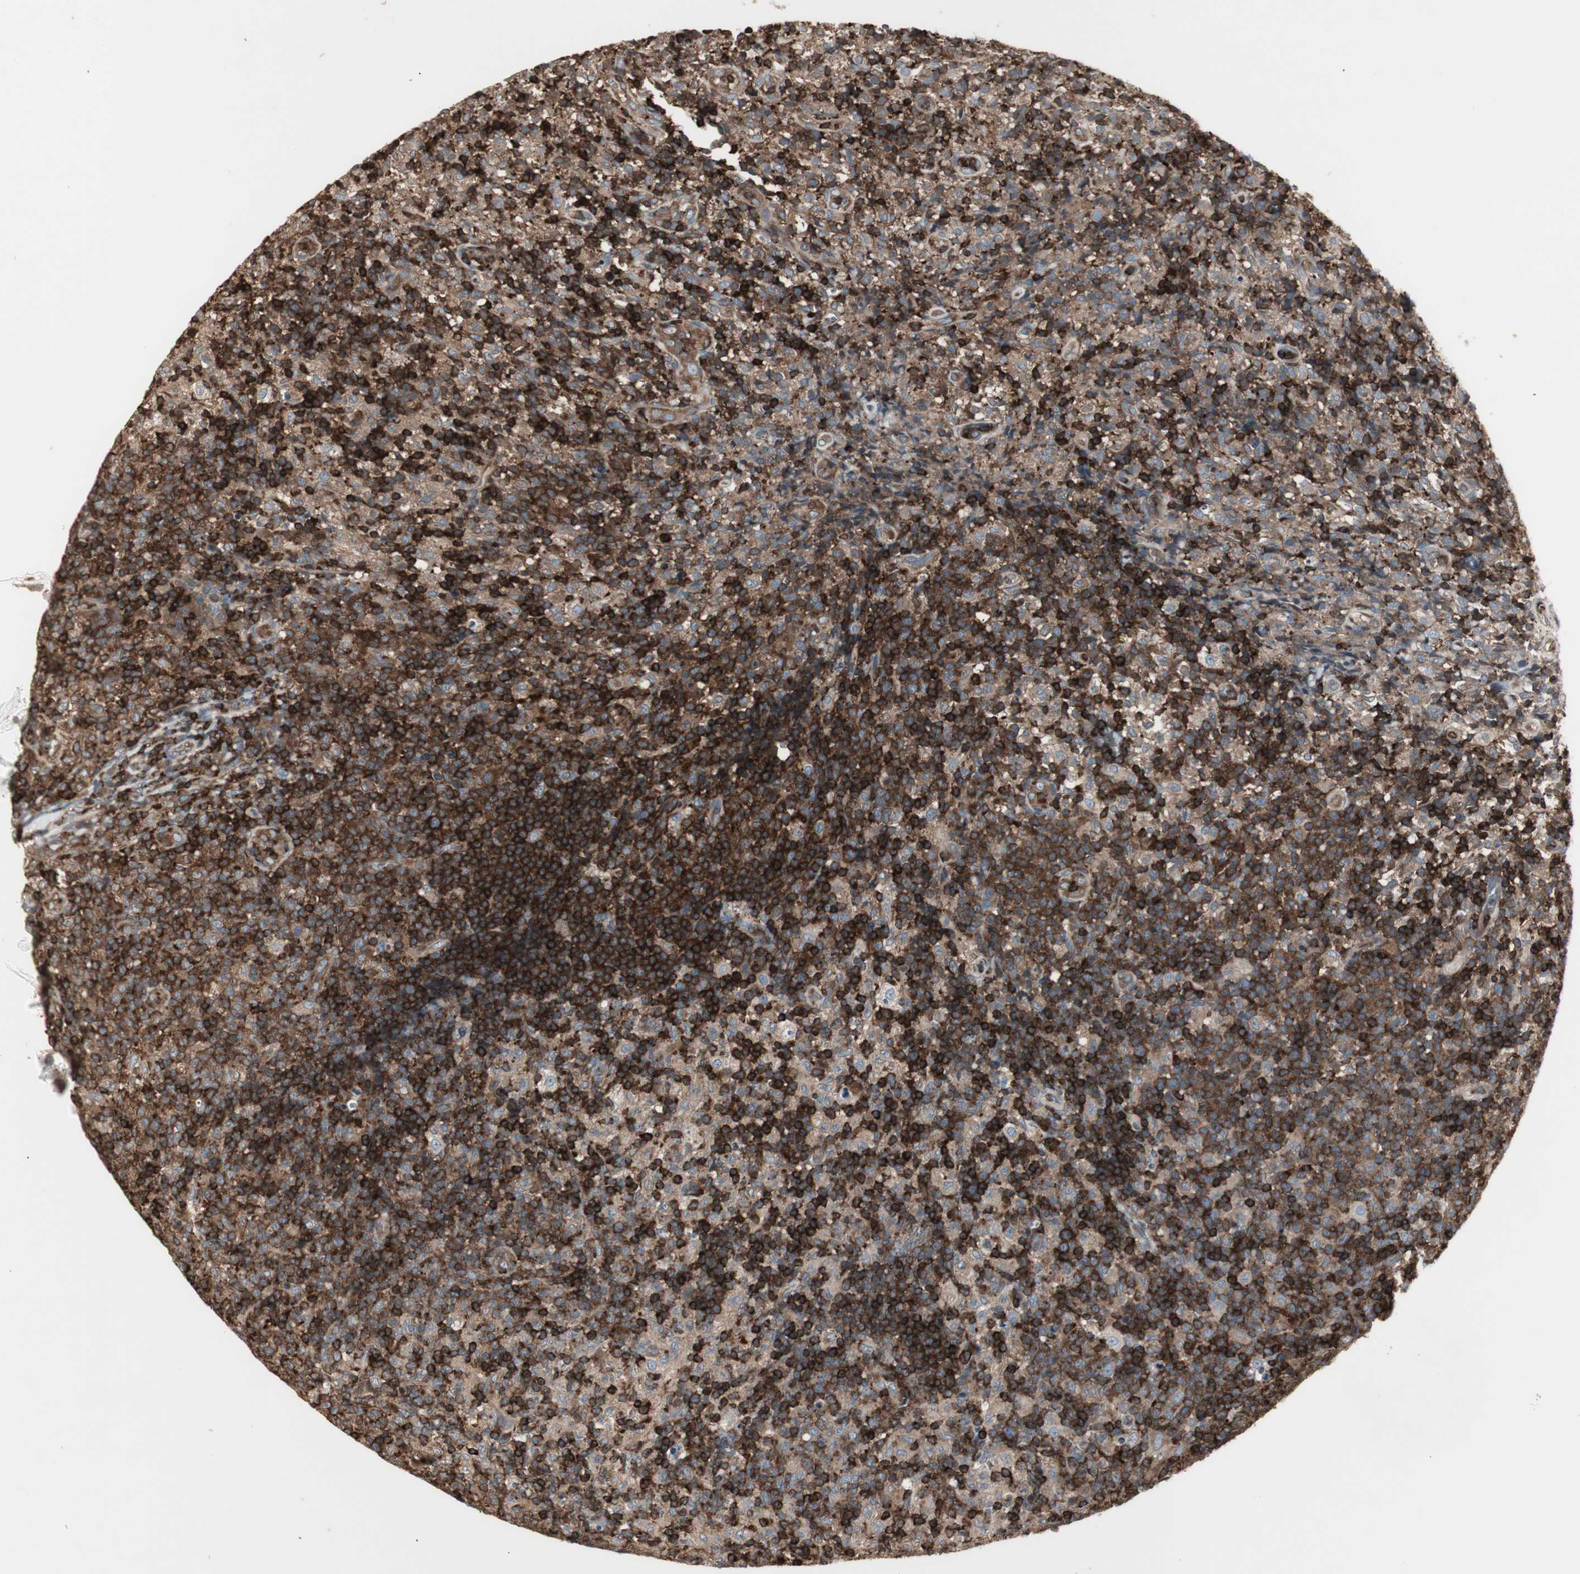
{"staining": {"intensity": "strong", "quantity": "25%-75%", "location": "cytoplasmic/membranous"}, "tissue": "lymph node", "cell_type": "Germinal center cells", "image_type": "normal", "snomed": [{"axis": "morphology", "description": "Normal tissue, NOS"}, {"axis": "morphology", "description": "Inflammation, NOS"}, {"axis": "topography", "description": "Lymph node"}], "caption": "Protein staining reveals strong cytoplasmic/membranous positivity in about 25%-75% of germinal center cells in unremarkable lymph node. The staining was performed using DAB (3,3'-diaminobenzidine) to visualize the protein expression in brown, while the nuclei were stained in blue with hematoxylin (Magnification: 20x).", "gene": "ARHGEF1", "patient": {"sex": "male", "age": 55}}